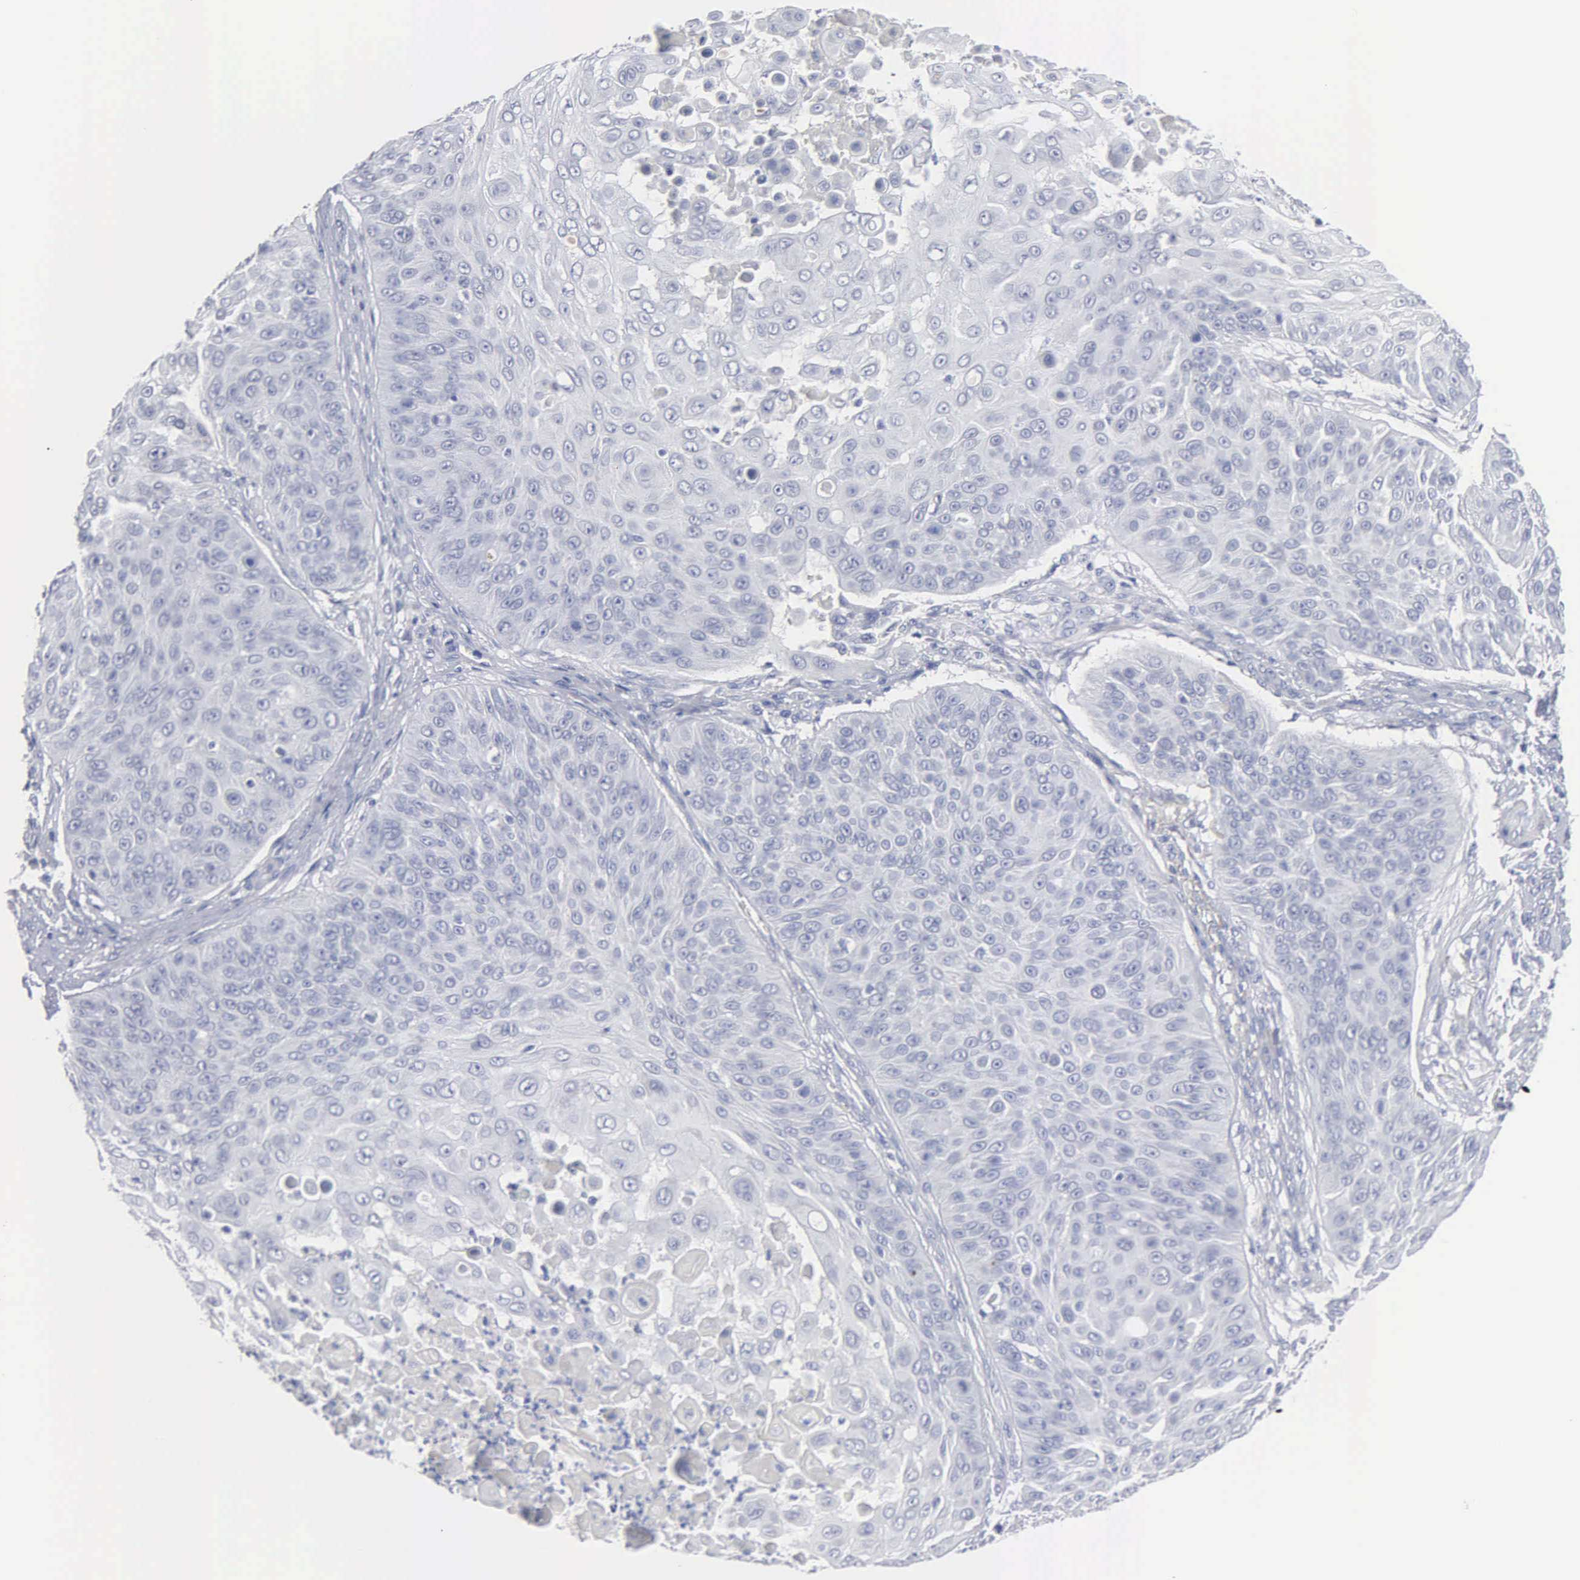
{"staining": {"intensity": "negative", "quantity": "none", "location": "none"}, "tissue": "skin cancer", "cell_type": "Tumor cells", "image_type": "cancer", "snomed": [{"axis": "morphology", "description": "Squamous cell carcinoma, NOS"}, {"axis": "topography", "description": "Skin"}], "caption": "High power microscopy image of an immunohistochemistry photomicrograph of skin cancer (squamous cell carcinoma), revealing no significant positivity in tumor cells.", "gene": "ASPHD2", "patient": {"sex": "male", "age": 82}}